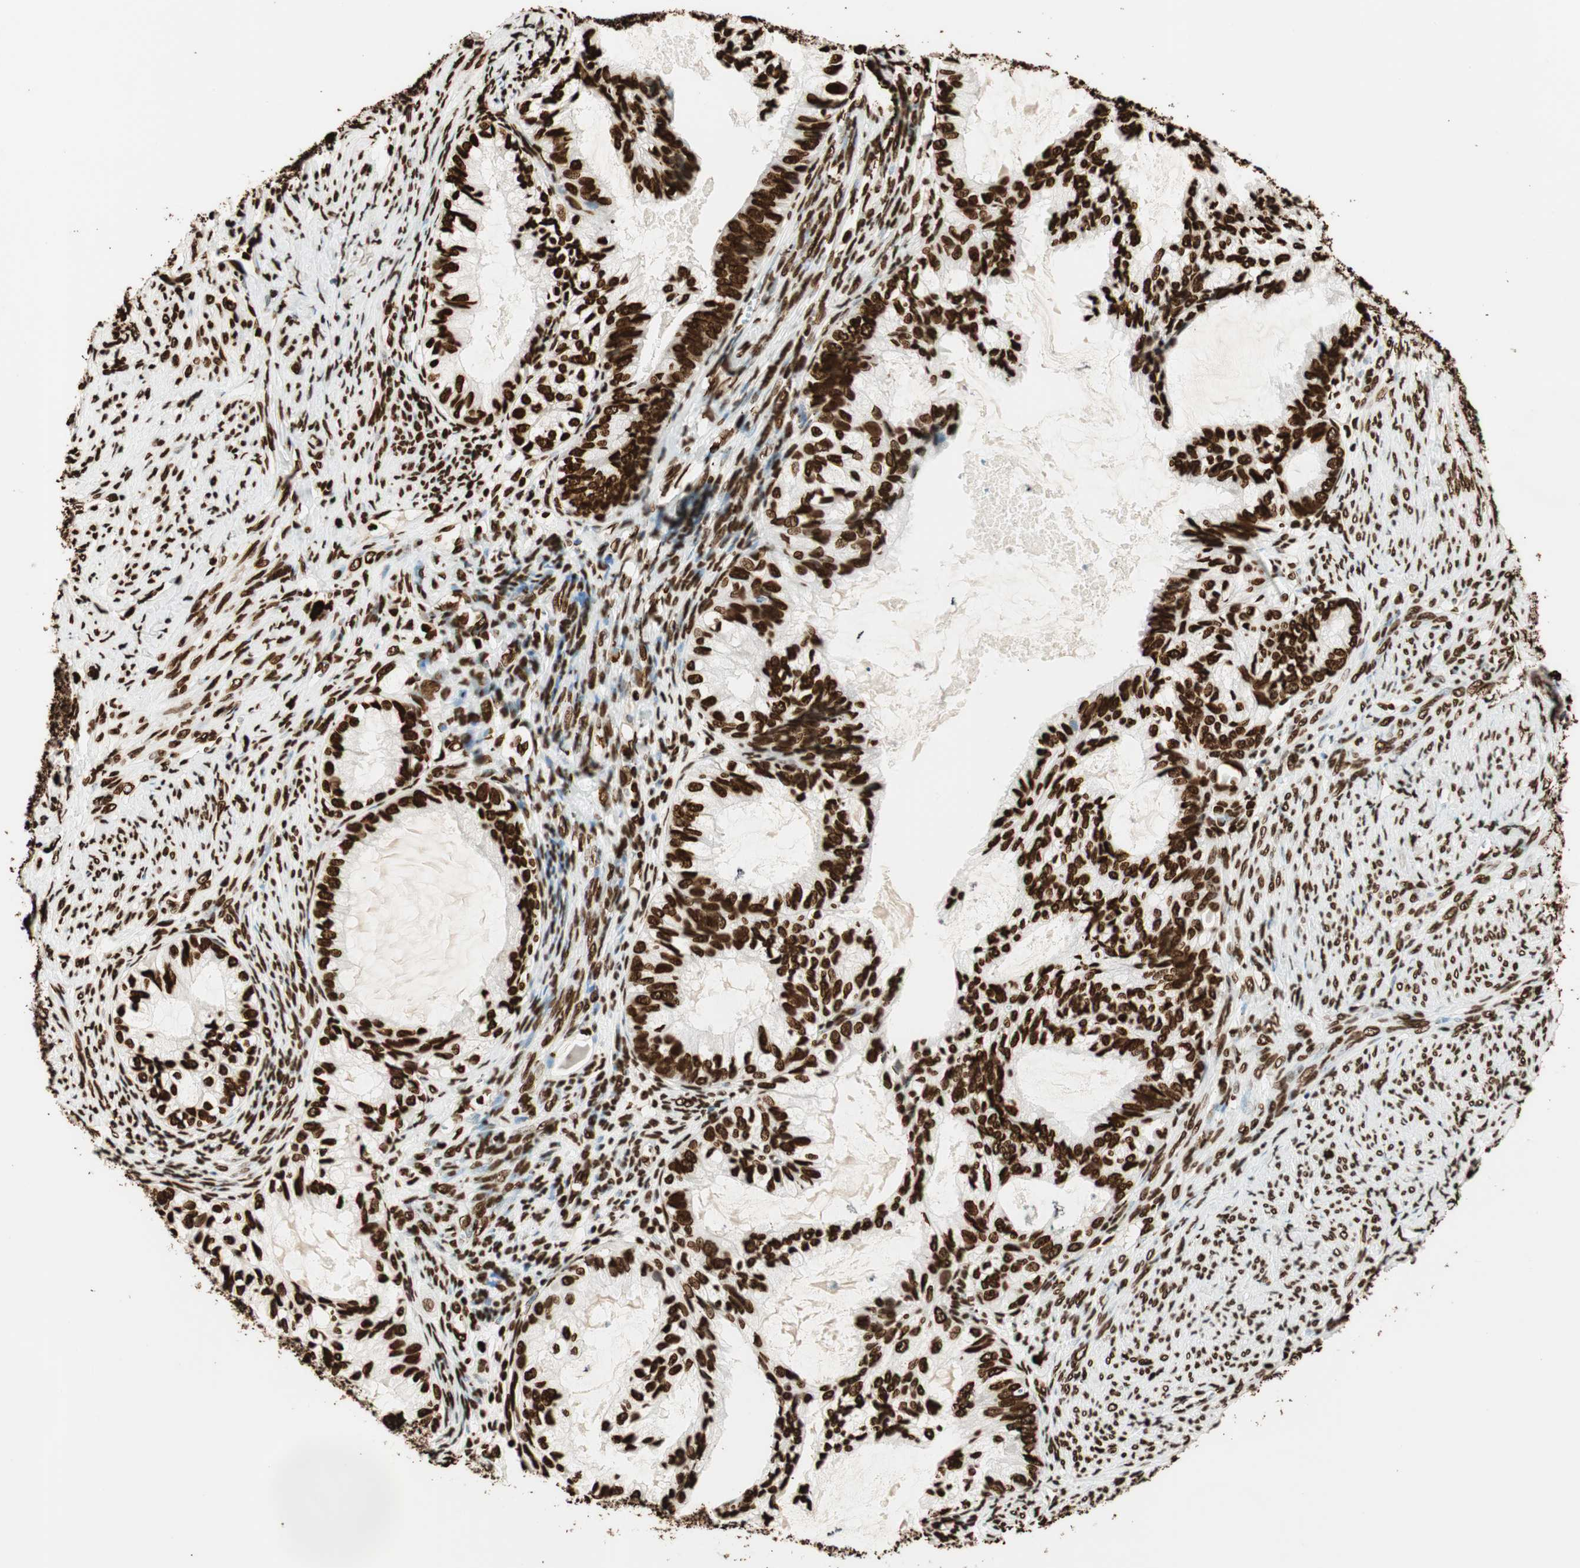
{"staining": {"intensity": "strong", "quantity": ">75%", "location": "nuclear"}, "tissue": "cervical cancer", "cell_type": "Tumor cells", "image_type": "cancer", "snomed": [{"axis": "morphology", "description": "Normal tissue, NOS"}, {"axis": "morphology", "description": "Adenocarcinoma, NOS"}, {"axis": "topography", "description": "Cervix"}, {"axis": "topography", "description": "Endometrium"}], "caption": "Human adenocarcinoma (cervical) stained for a protein (brown) shows strong nuclear positive expression in approximately >75% of tumor cells.", "gene": "GLI2", "patient": {"sex": "female", "age": 86}}